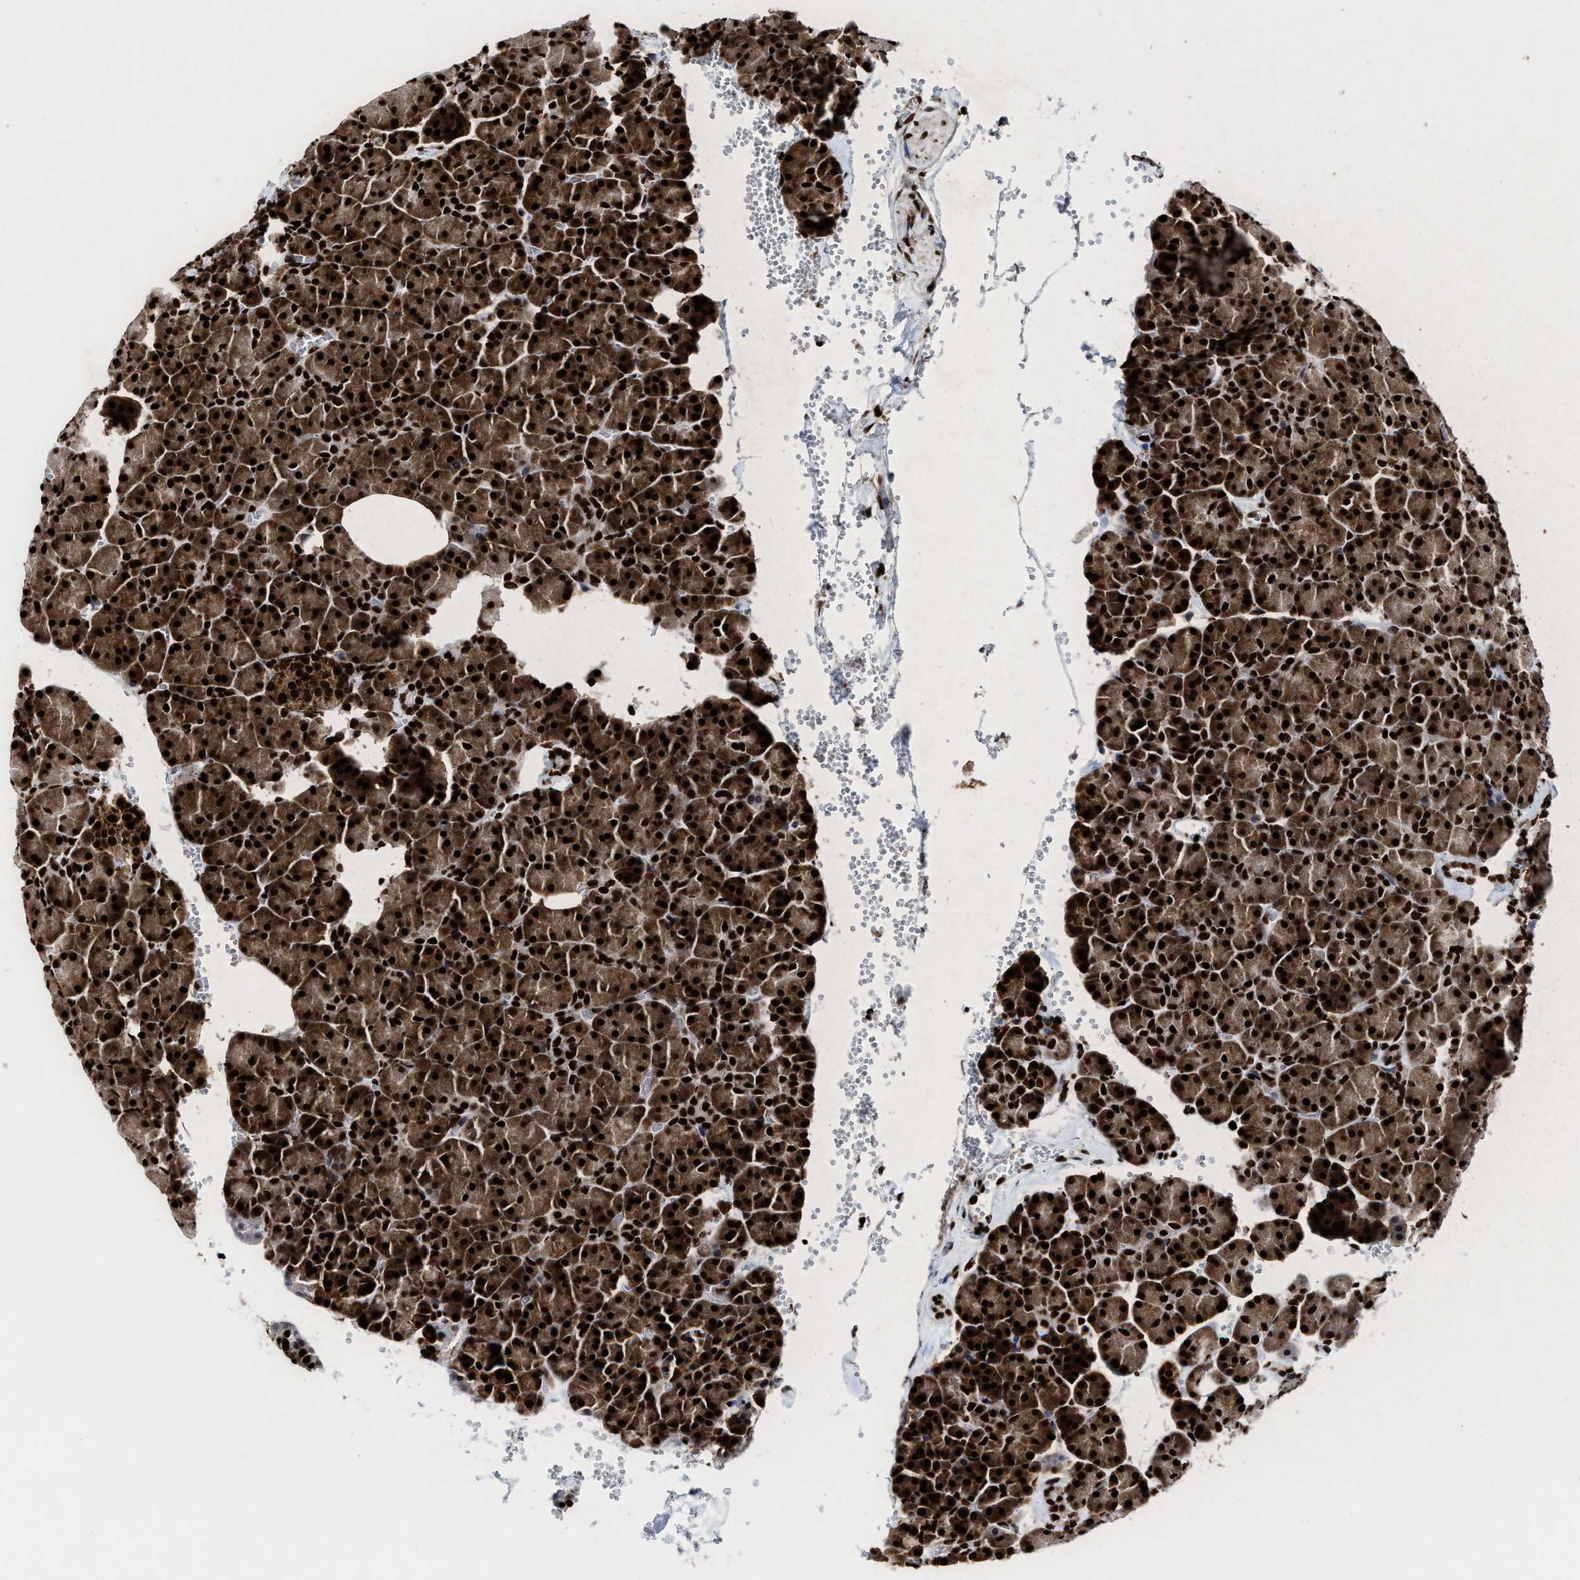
{"staining": {"intensity": "strong", "quantity": ">75%", "location": "cytoplasmic/membranous,nuclear"}, "tissue": "pancreas", "cell_type": "Exocrine glandular cells", "image_type": "normal", "snomed": [{"axis": "morphology", "description": "Normal tissue, NOS"}, {"axis": "topography", "description": "Pancreas"}], "caption": "Immunohistochemical staining of normal human pancreas demonstrates strong cytoplasmic/membranous,nuclear protein expression in about >75% of exocrine glandular cells.", "gene": "ALYREF", "patient": {"sex": "female", "age": 35}}